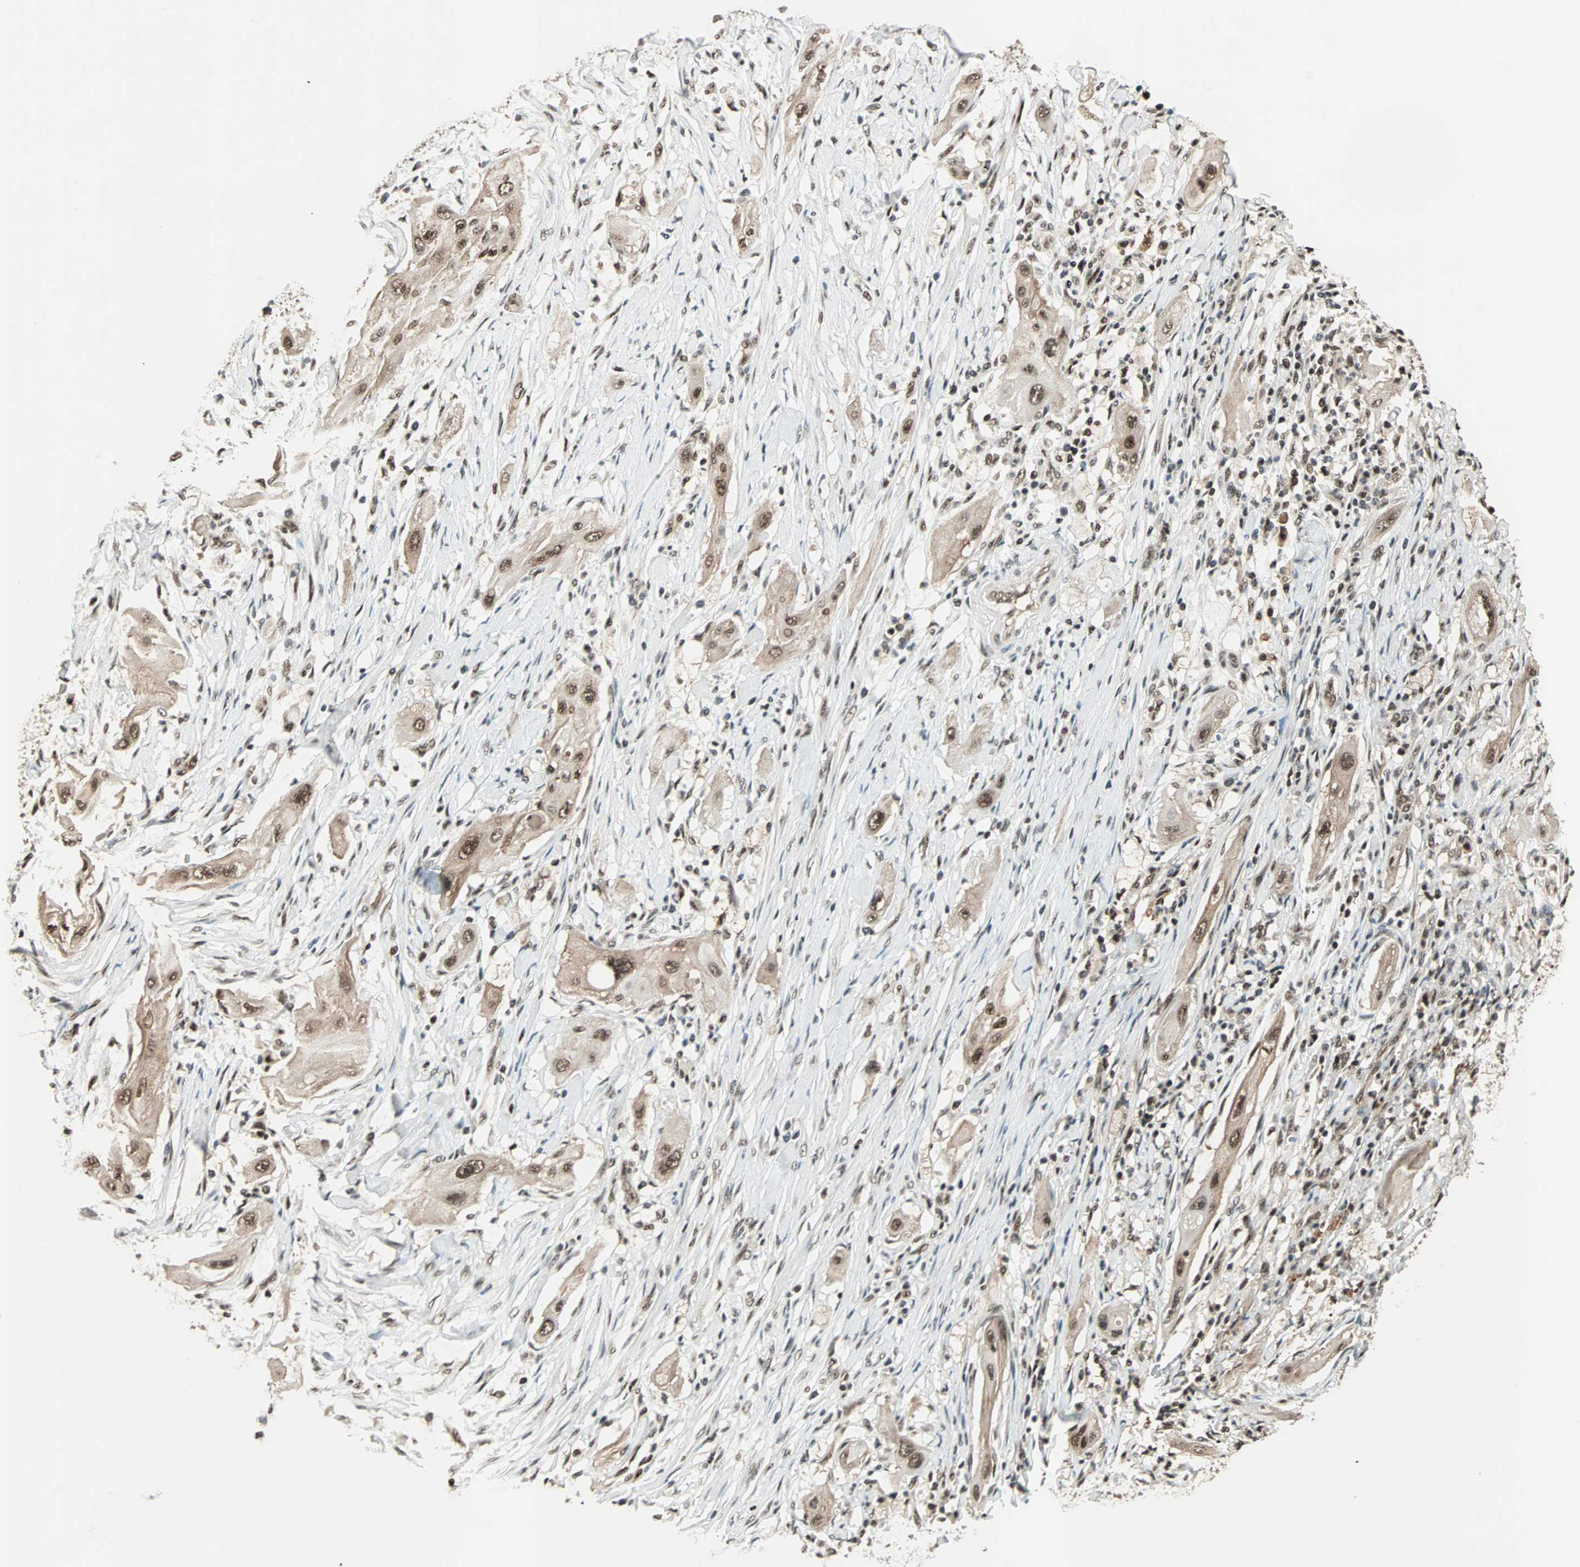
{"staining": {"intensity": "moderate", "quantity": ">75%", "location": "cytoplasmic/membranous,nuclear"}, "tissue": "lung cancer", "cell_type": "Tumor cells", "image_type": "cancer", "snomed": [{"axis": "morphology", "description": "Squamous cell carcinoma, NOS"}, {"axis": "topography", "description": "Lung"}], "caption": "This micrograph shows immunohistochemistry staining of lung squamous cell carcinoma, with medium moderate cytoplasmic/membranous and nuclear expression in approximately >75% of tumor cells.", "gene": "ZNF44", "patient": {"sex": "female", "age": 47}}